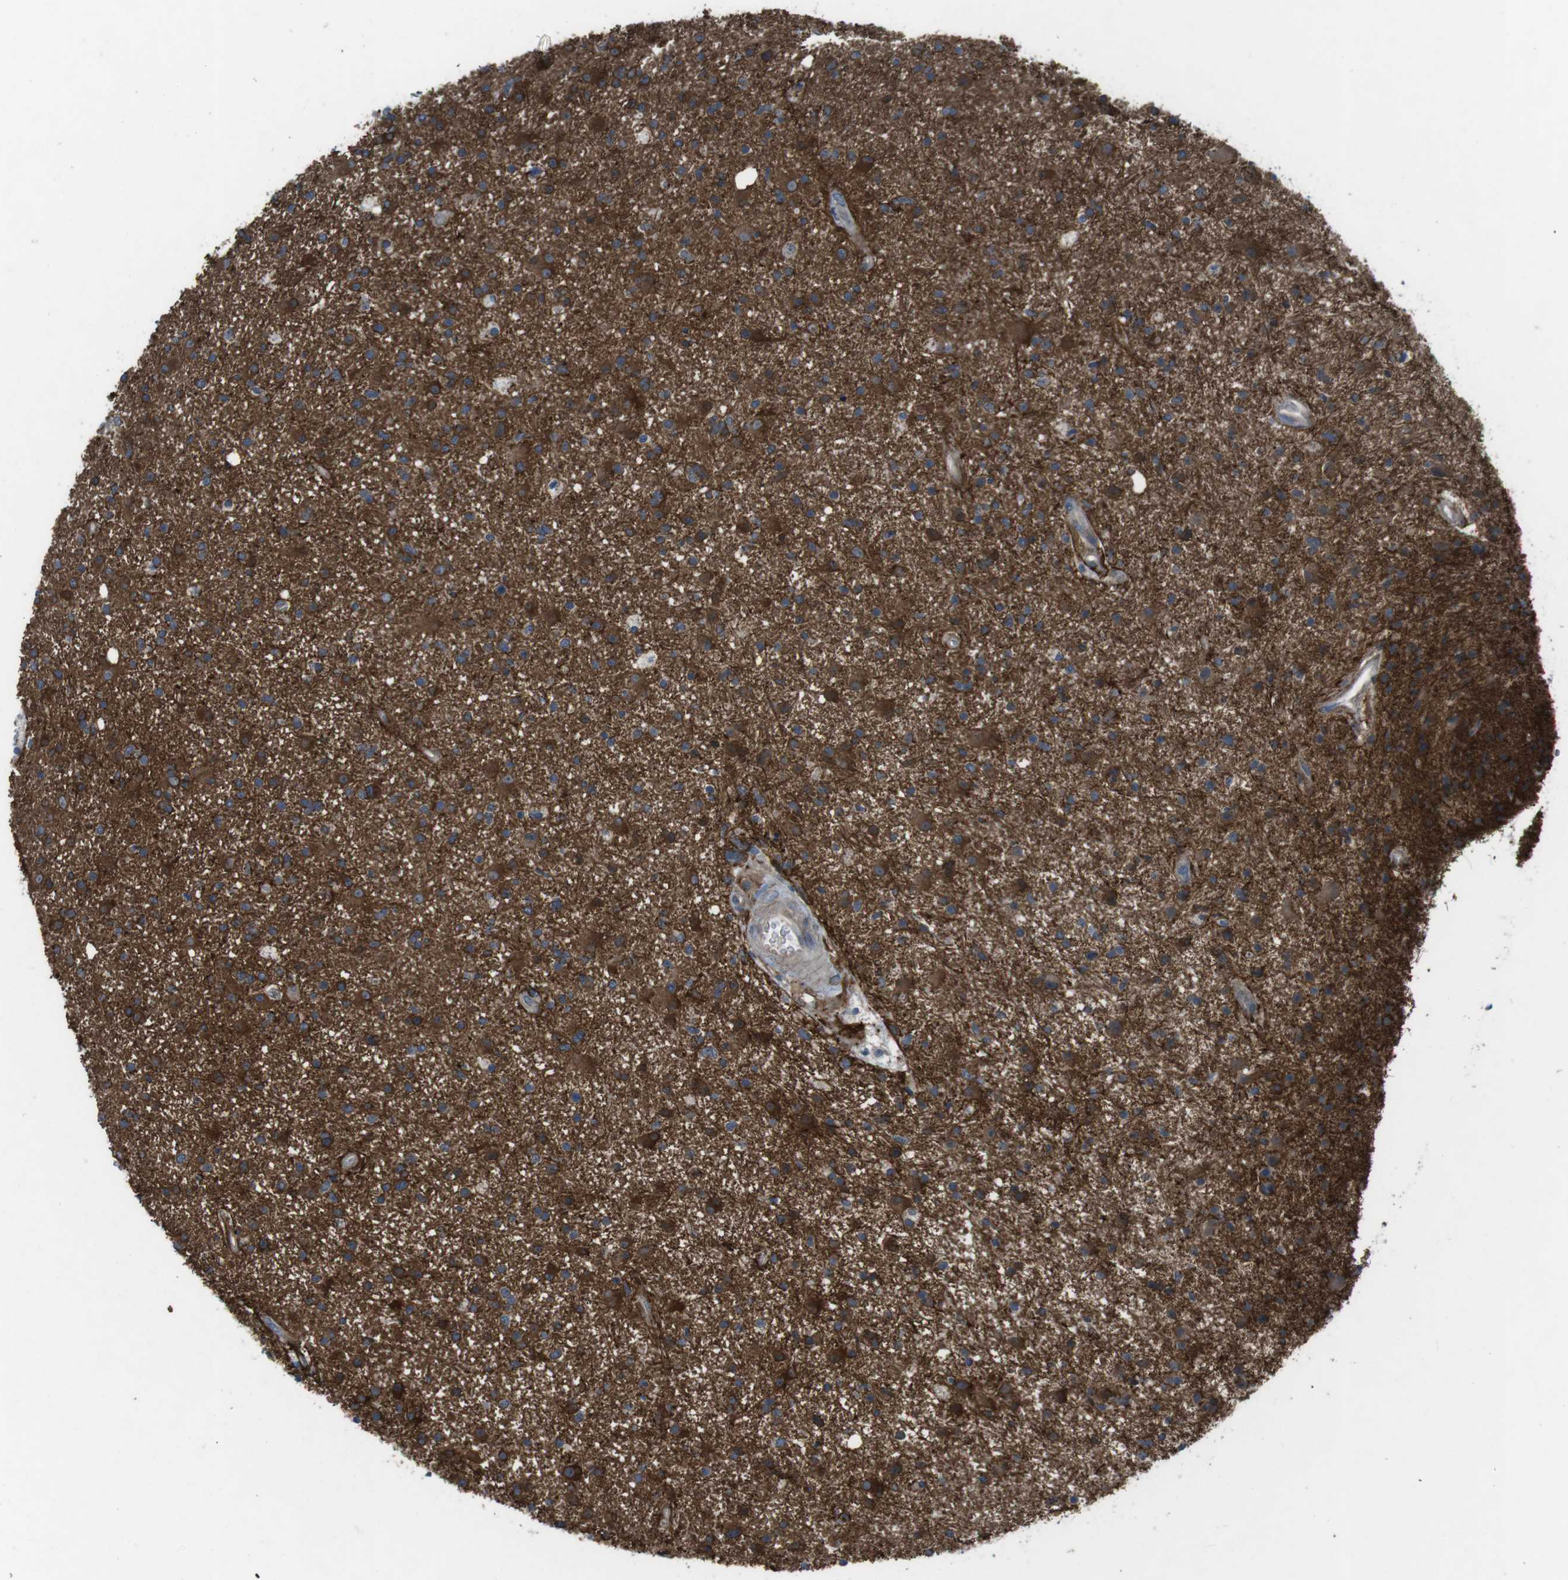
{"staining": {"intensity": "strong", "quantity": ">75%", "location": "cytoplasmic/membranous"}, "tissue": "glioma", "cell_type": "Tumor cells", "image_type": "cancer", "snomed": [{"axis": "morphology", "description": "Glioma, malignant, High grade"}, {"axis": "topography", "description": "Brain"}], "caption": "Human high-grade glioma (malignant) stained with a brown dye exhibits strong cytoplasmic/membranous positive staining in about >75% of tumor cells.", "gene": "ANK2", "patient": {"sex": "male", "age": 33}}